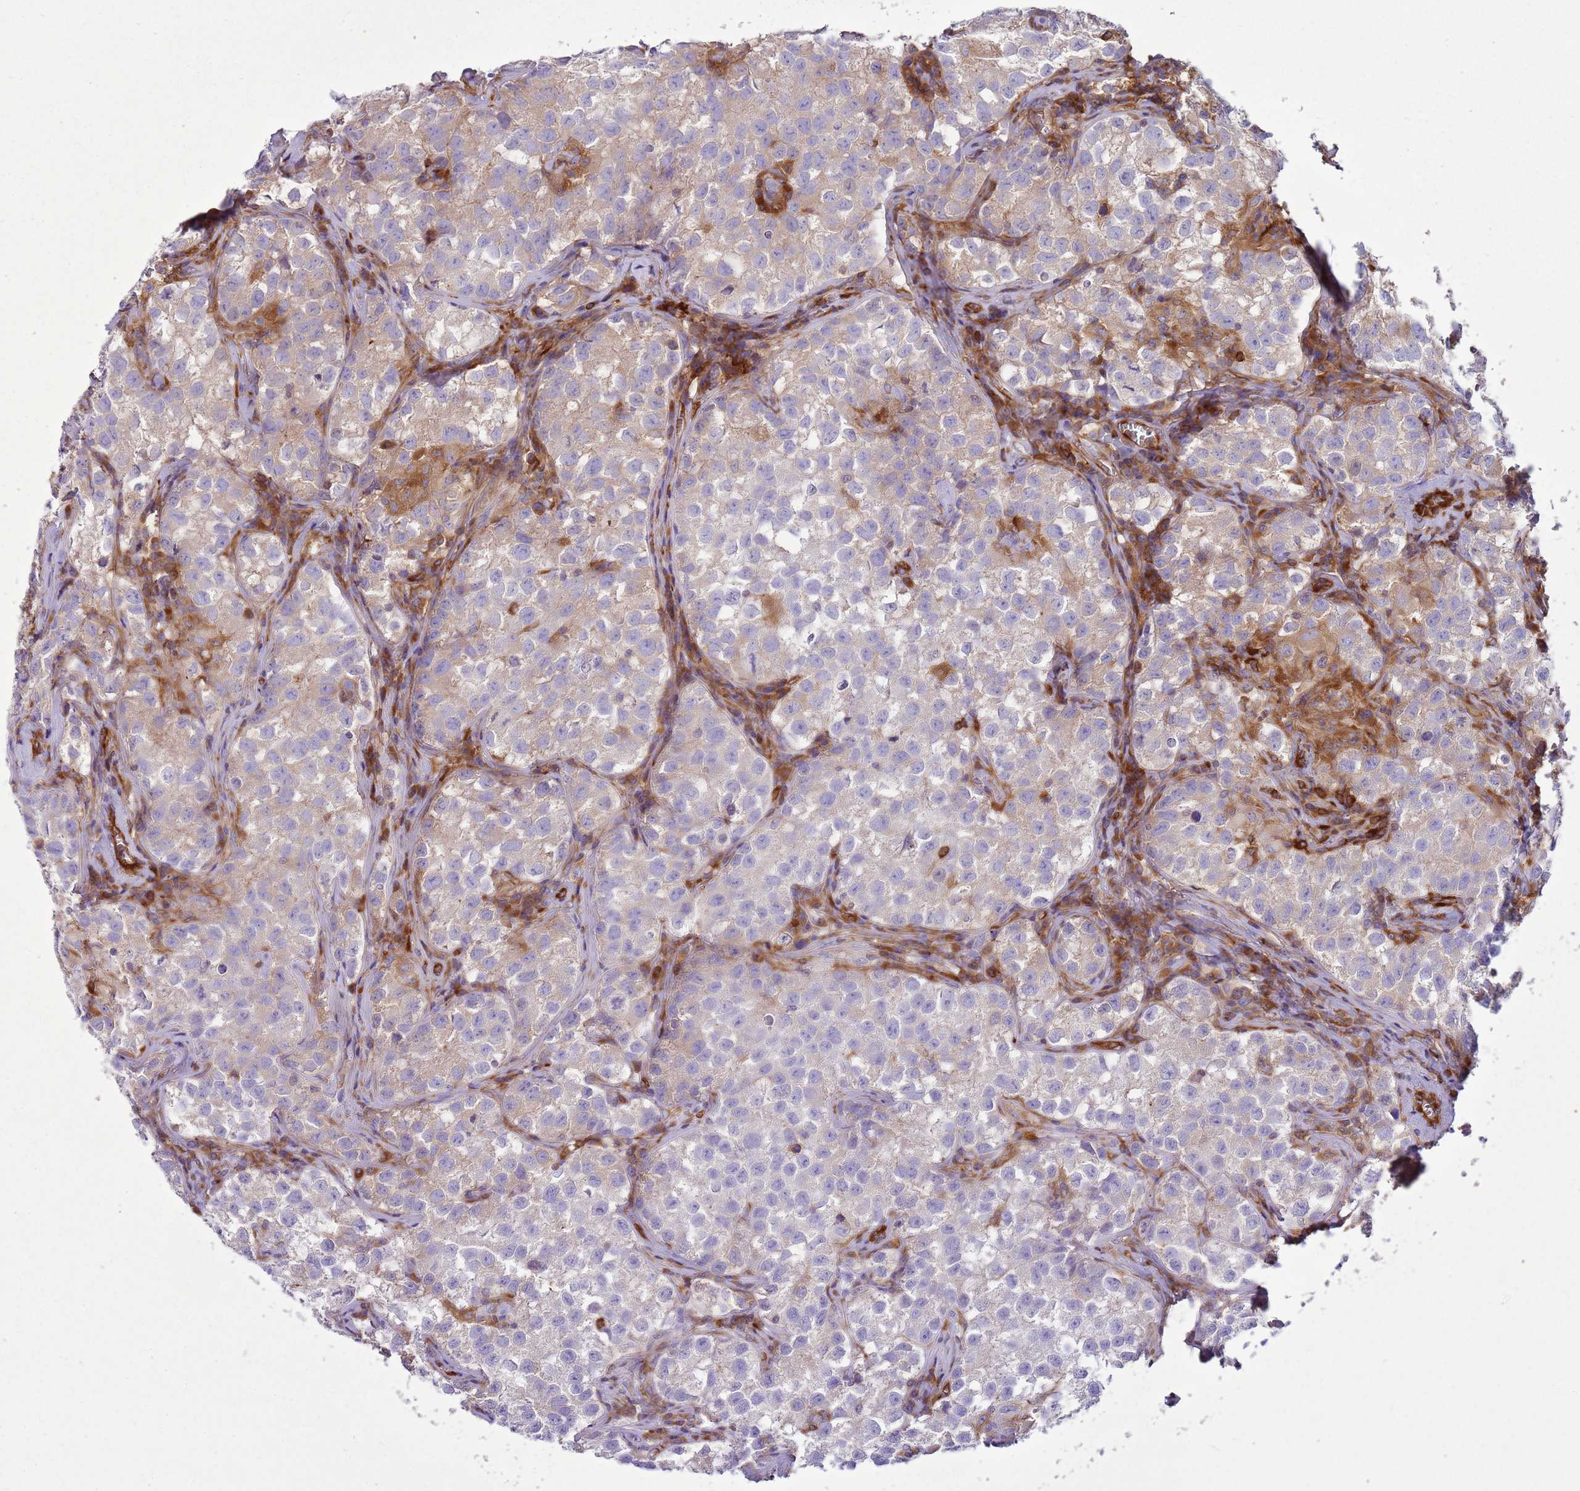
{"staining": {"intensity": "weak", "quantity": "25%-75%", "location": "cytoplasmic/membranous"}, "tissue": "testis cancer", "cell_type": "Tumor cells", "image_type": "cancer", "snomed": [{"axis": "morphology", "description": "Seminoma, NOS"}, {"axis": "morphology", "description": "Carcinoma, Embryonal, NOS"}, {"axis": "topography", "description": "Testis"}], "caption": "Immunohistochemical staining of embryonal carcinoma (testis) reveals low levels of weak cytoplasmic/membranous protein expression in about 25%-75% of tumor cells.", "gene": "SNX21", "patient": {"sex": "male", "age": 43}}